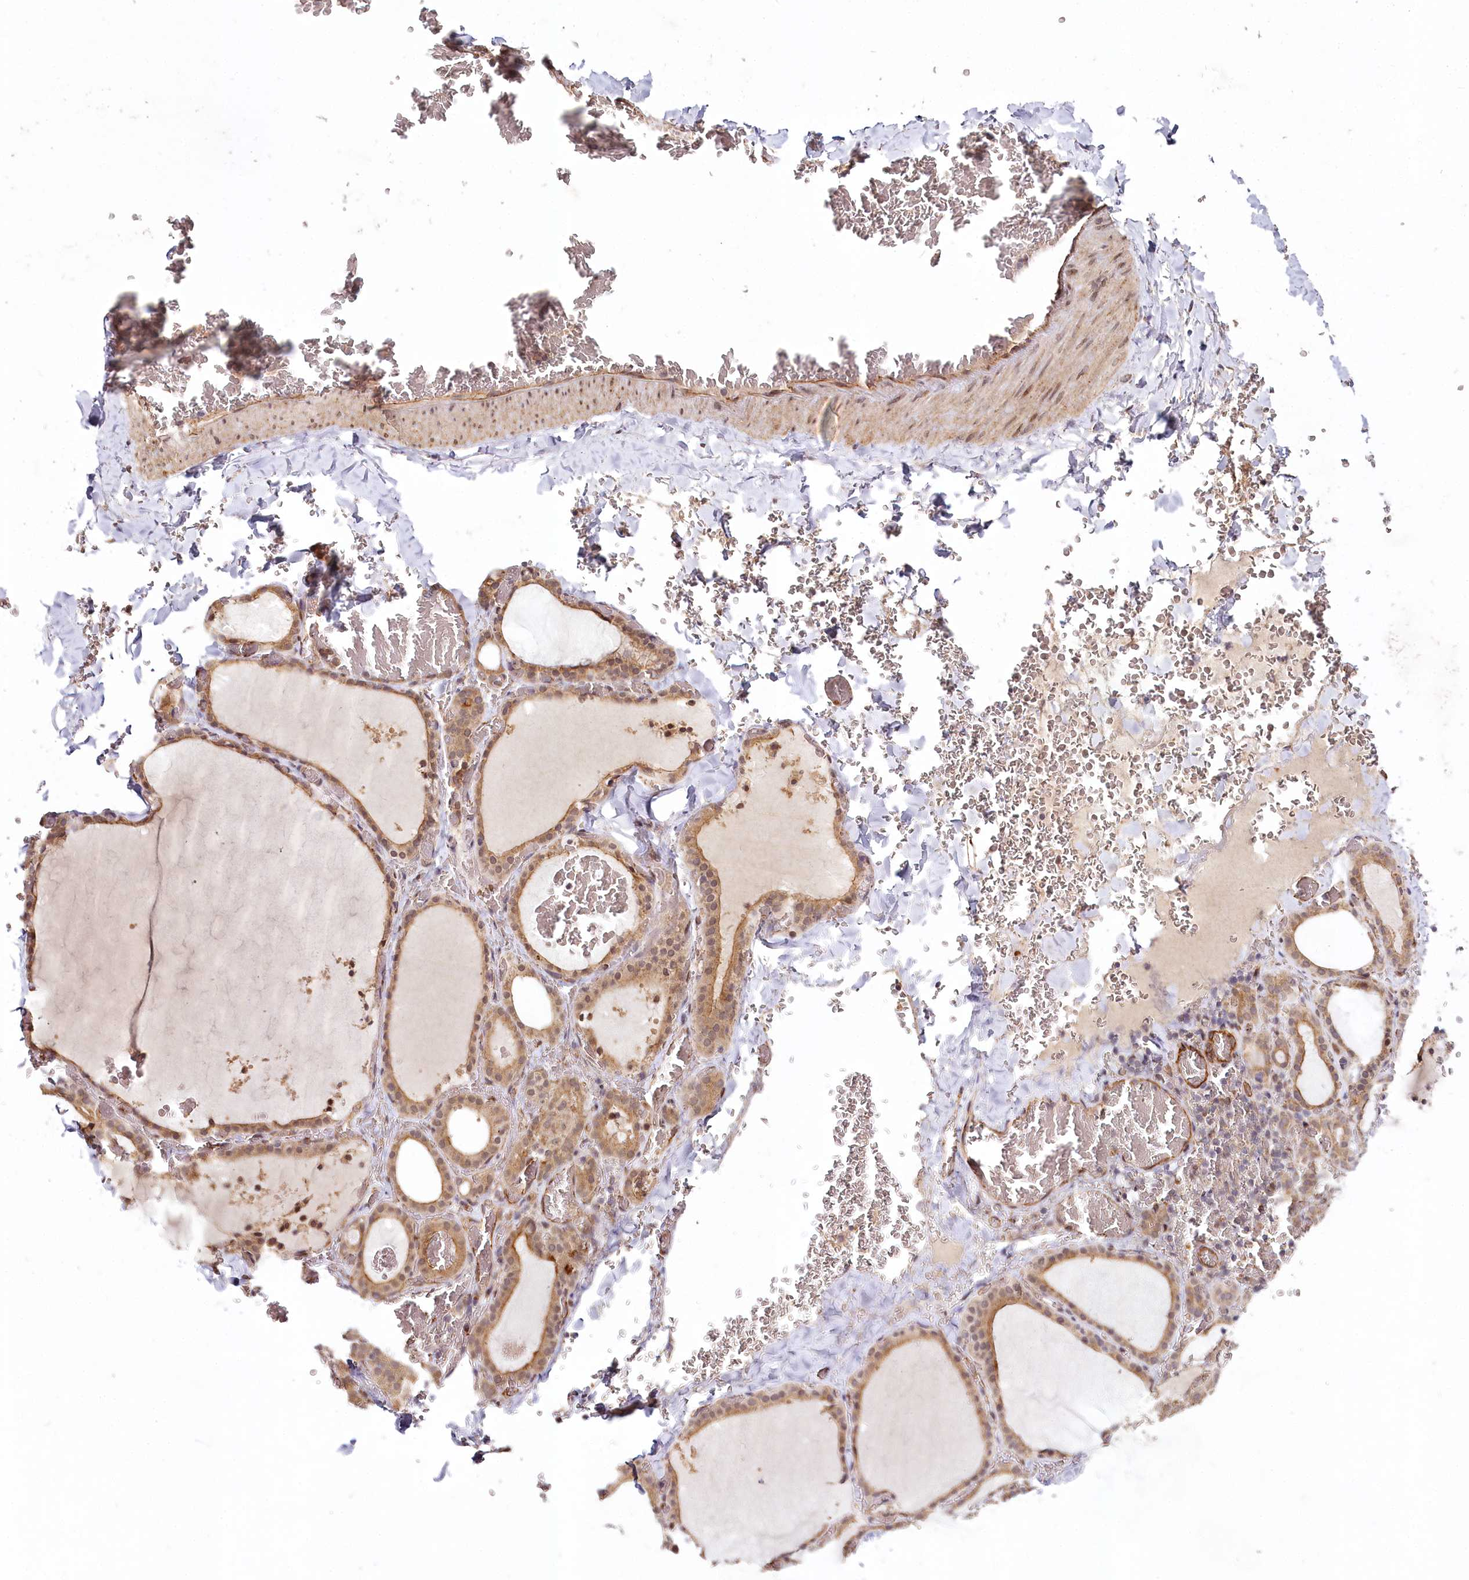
{"staining": {"intensity": "moderate", "quantity": ">75%", "location": "cytoplasmic/membranous,nuclear"}, "tissue": "thyroid gland", "cell_type": "Glandular cells", "image_type": "normal", "snomed": [{"axis": "morphology", "description": "Normal tissue, NOS"}, {"axis": "topography", "description": "Thyroid gland"}], "caption": "Thyroid gland stained with a brown dye displays moderate cytoplasmic/membranous,nuclear positive expression in about >75% of glandular cells.", "gene": "ALKBH8", "patient": {"sex": "female", "age": 39}}